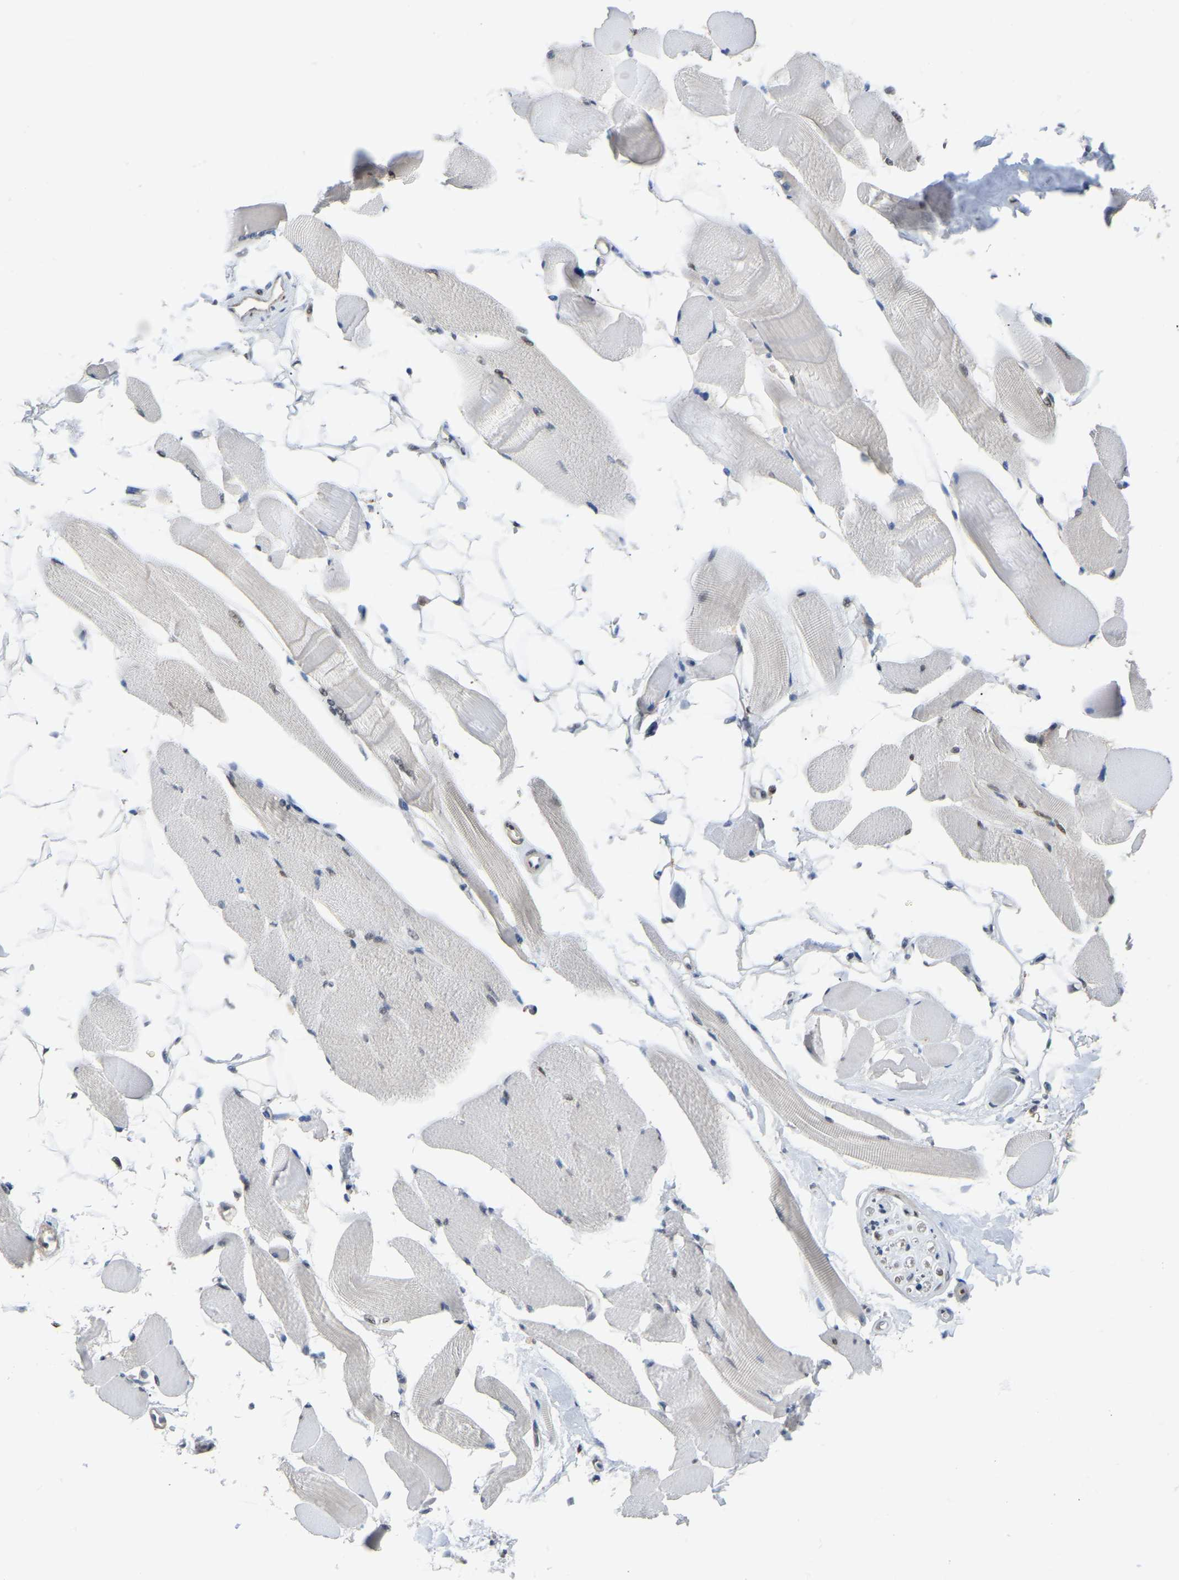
{"staining": {"intensity": "moderate", "quantity": "<25%", "location": "nuclear"}, "tissue": "skeletal muscle", "cell_type": "Myocytes", "image_type": "normal", "snomed": [{"axis": "morphology", "description": "Normal tissue, NOS"}, {"axis": "topography", "description": "Skeletal muscle"}, {"axis": "topography", "description": "Peripheral nerve tissue"}], "caption": "A photomicrograph of human skeletal muscle stained for a protein reveals moderate nuclear brown staining in myocytes.", "gene": "KLRG2", "patient": {"sex": "female", "age": 84}}